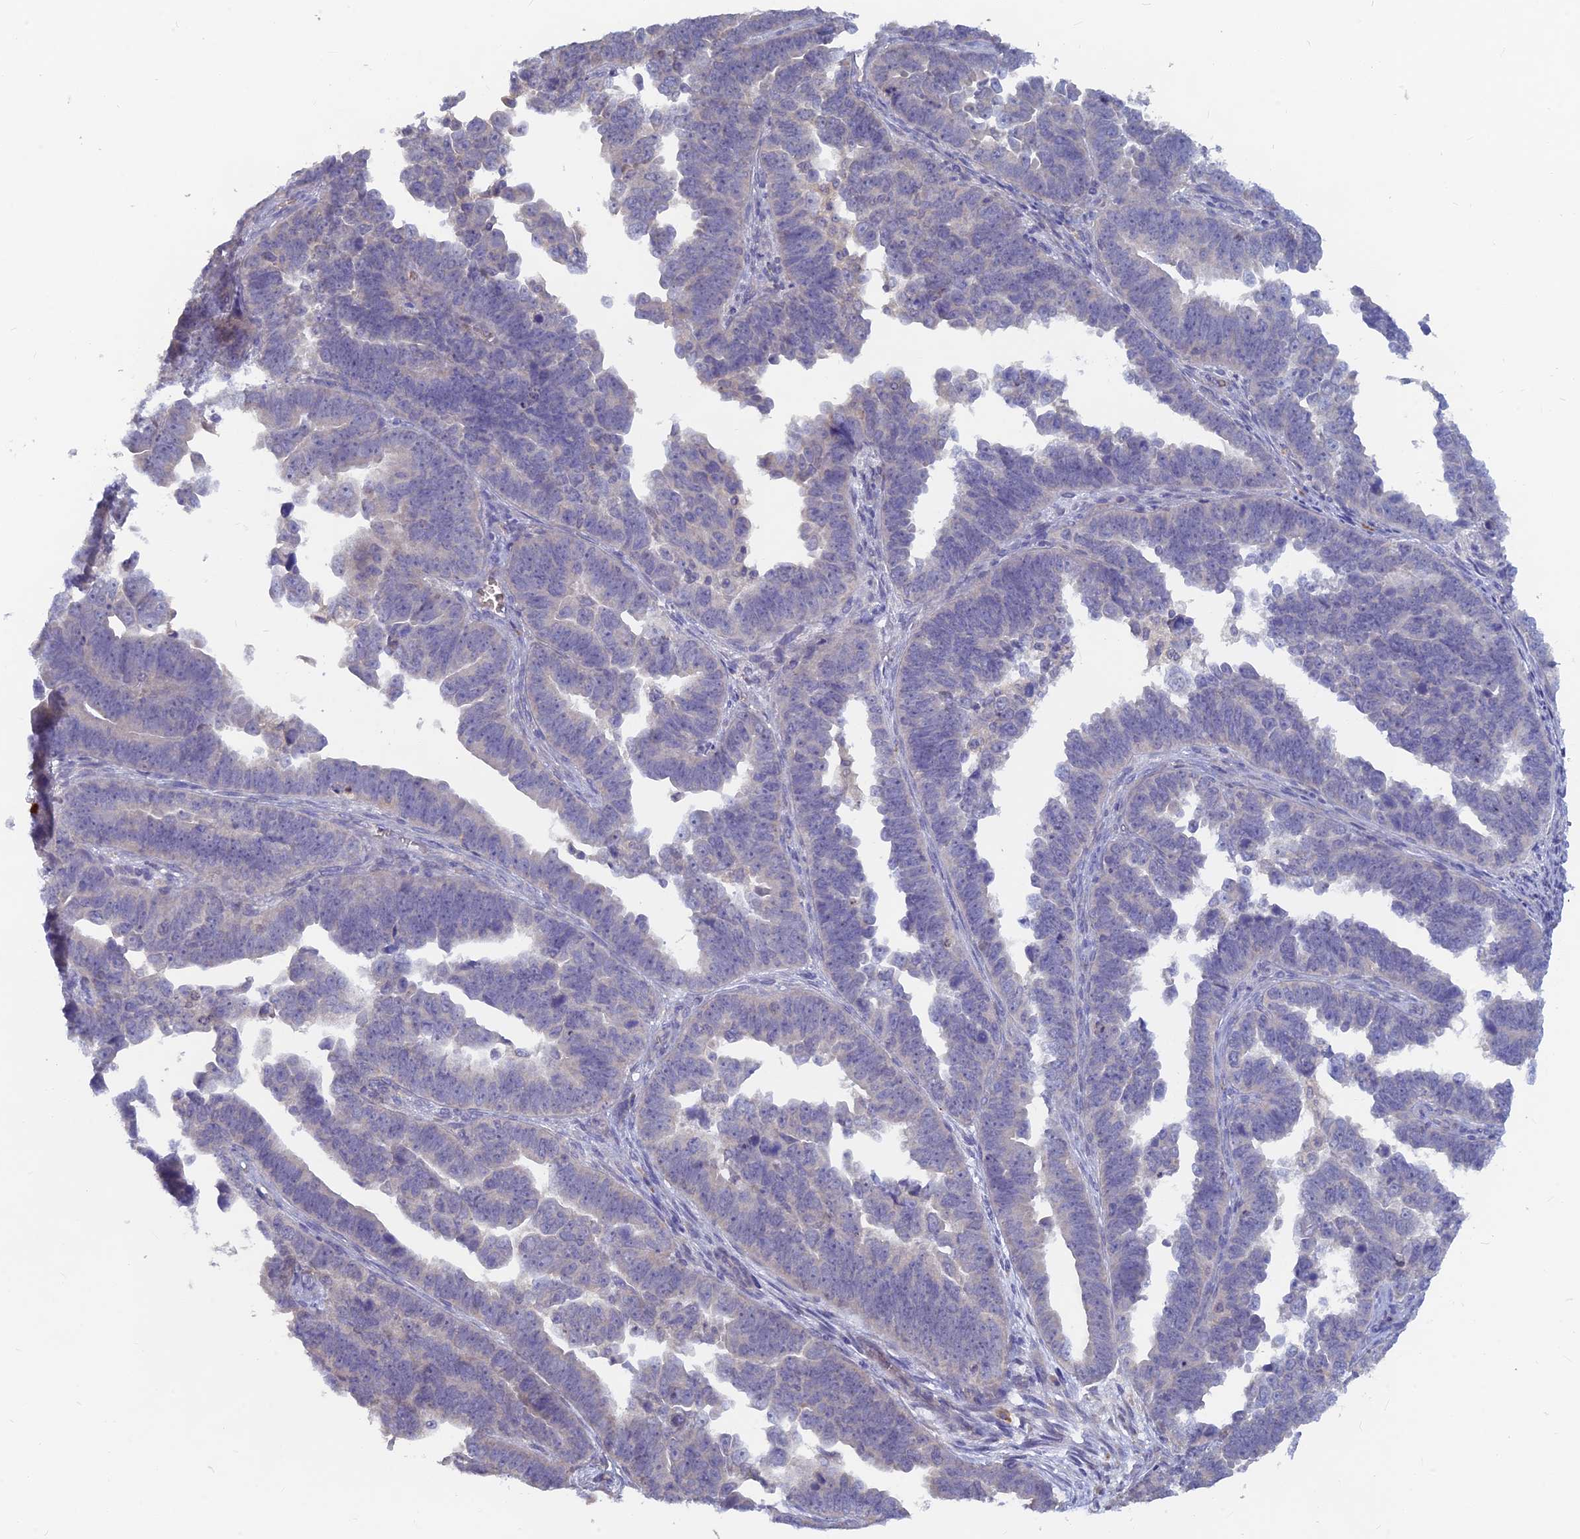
{"staining": {"intensity": "negative", "quantity": "none", "location": "none"}, "tissue": "endometrial cancer", "cell_type": "Tumor cells", "image_type": "cancer", "snomed": [{"axis": "morphology", "description": "Adenocarcinoma, NOS"}, {"axis": "topography", "description": "Endometrium"}], "caption": "IHC photomicrograph of neoplastic tissue: human endometrial adenocarcinoma stained with DAB (3,3'-diaminobenzidine) displays no significant protein positivity in tumor cells. Brightfield microscopy of IHC stained with DAB (3,3'-diaminobenzidine) (brown) and hematoxylin (blue), captured at high magnification.", "gene": "ARRDC1", "patient": {"sex": "female", "age": 75}}